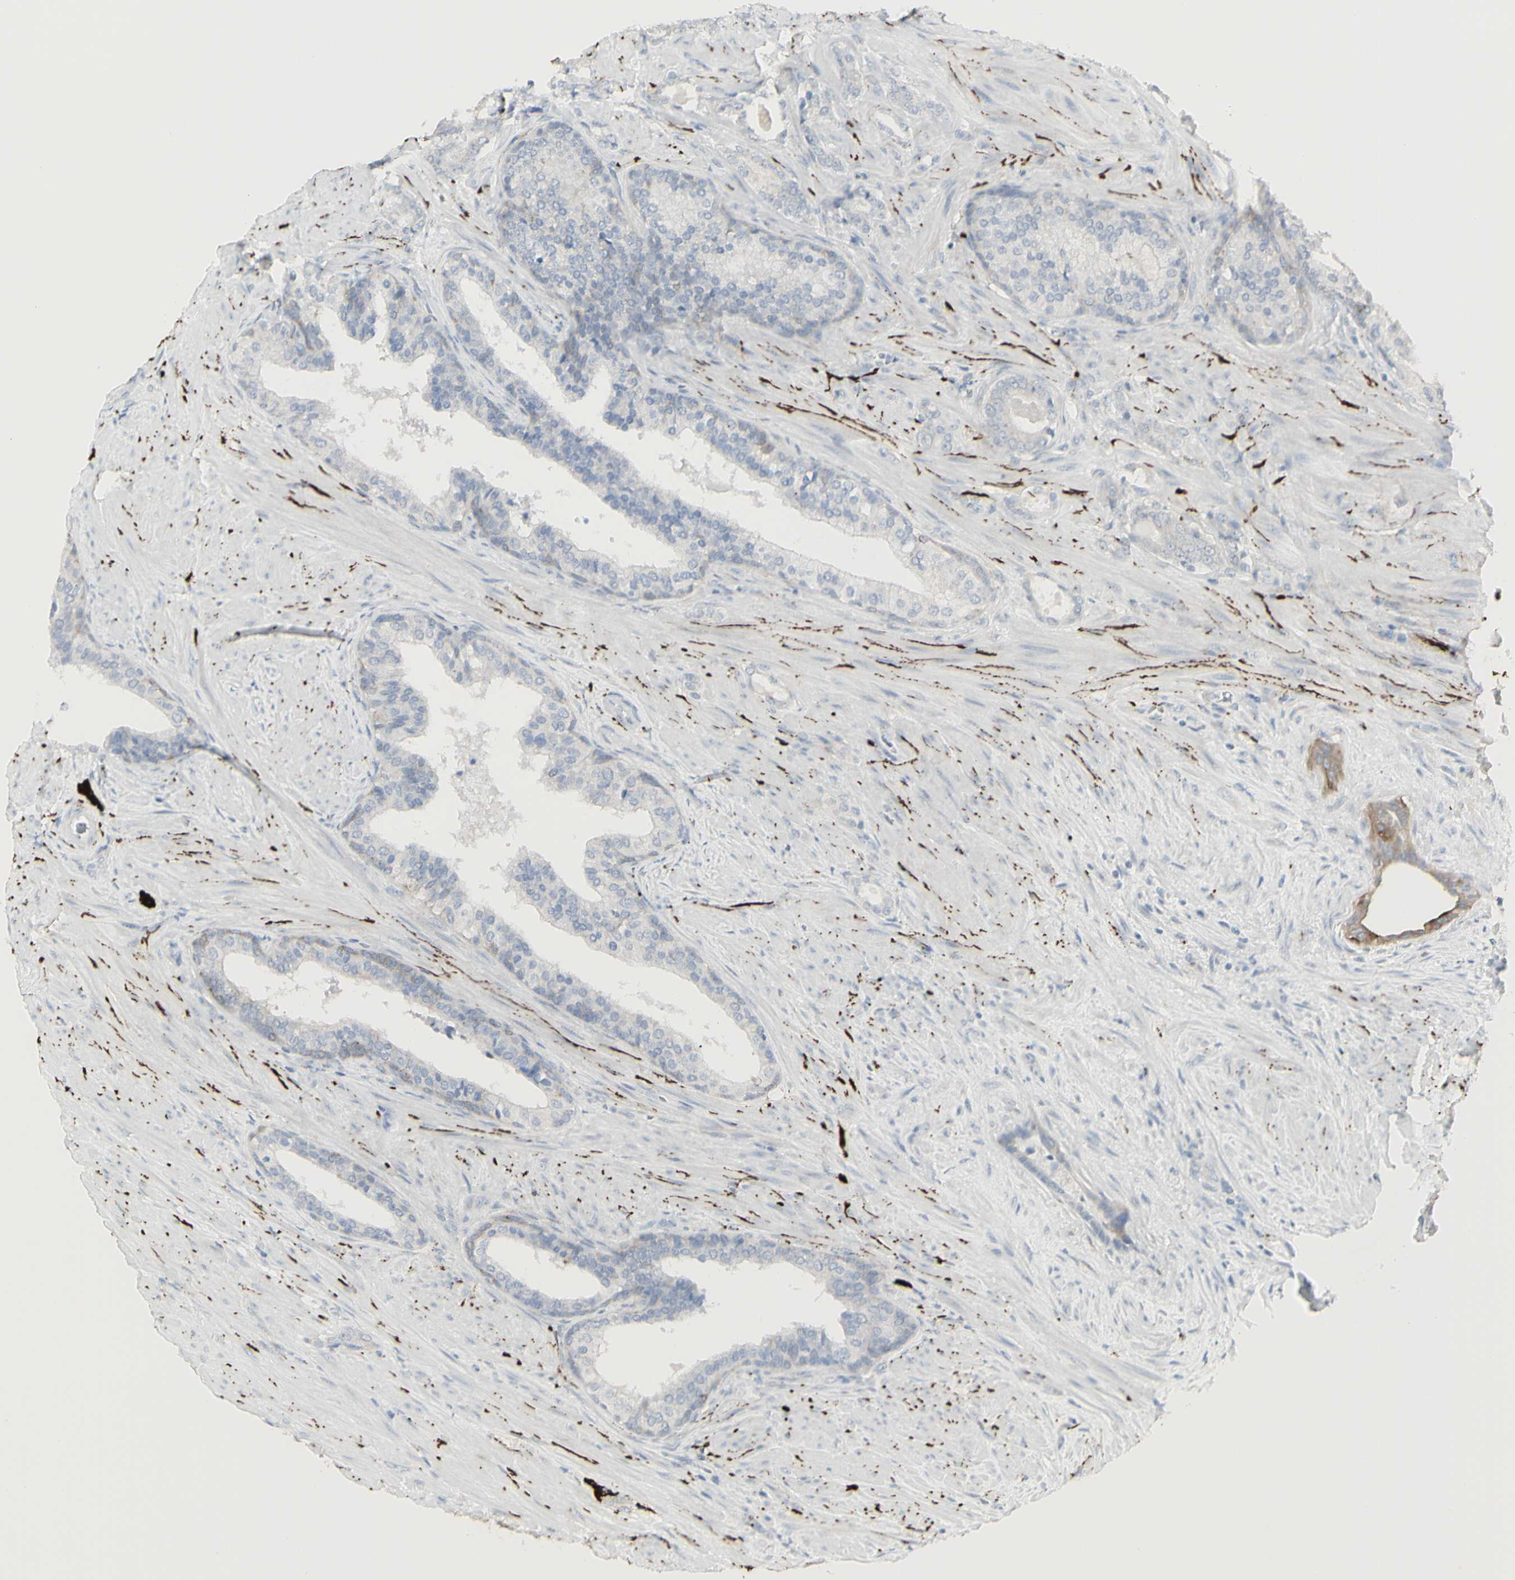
{"staining": {"intensity": "negative", "quantity": "none", "location": "none"}, "tissue": "prostate cancer", "cell_type": "Tumor cells", "image_type": "cancer", "snomed": [{"axis": "morphology", "description": "Adenocarcinoma, Low grade"}, {"axis": "topography", "description": "Prostate"}], "caption": "IHC photomicrograph of human prostate adenocarcinoma (low-grade) stained for a protein (brown), which demonstrates no positivity in tumor cells.", "gene": "ENSG00000198211", "patient": {"sex": "male", "age": 60}}